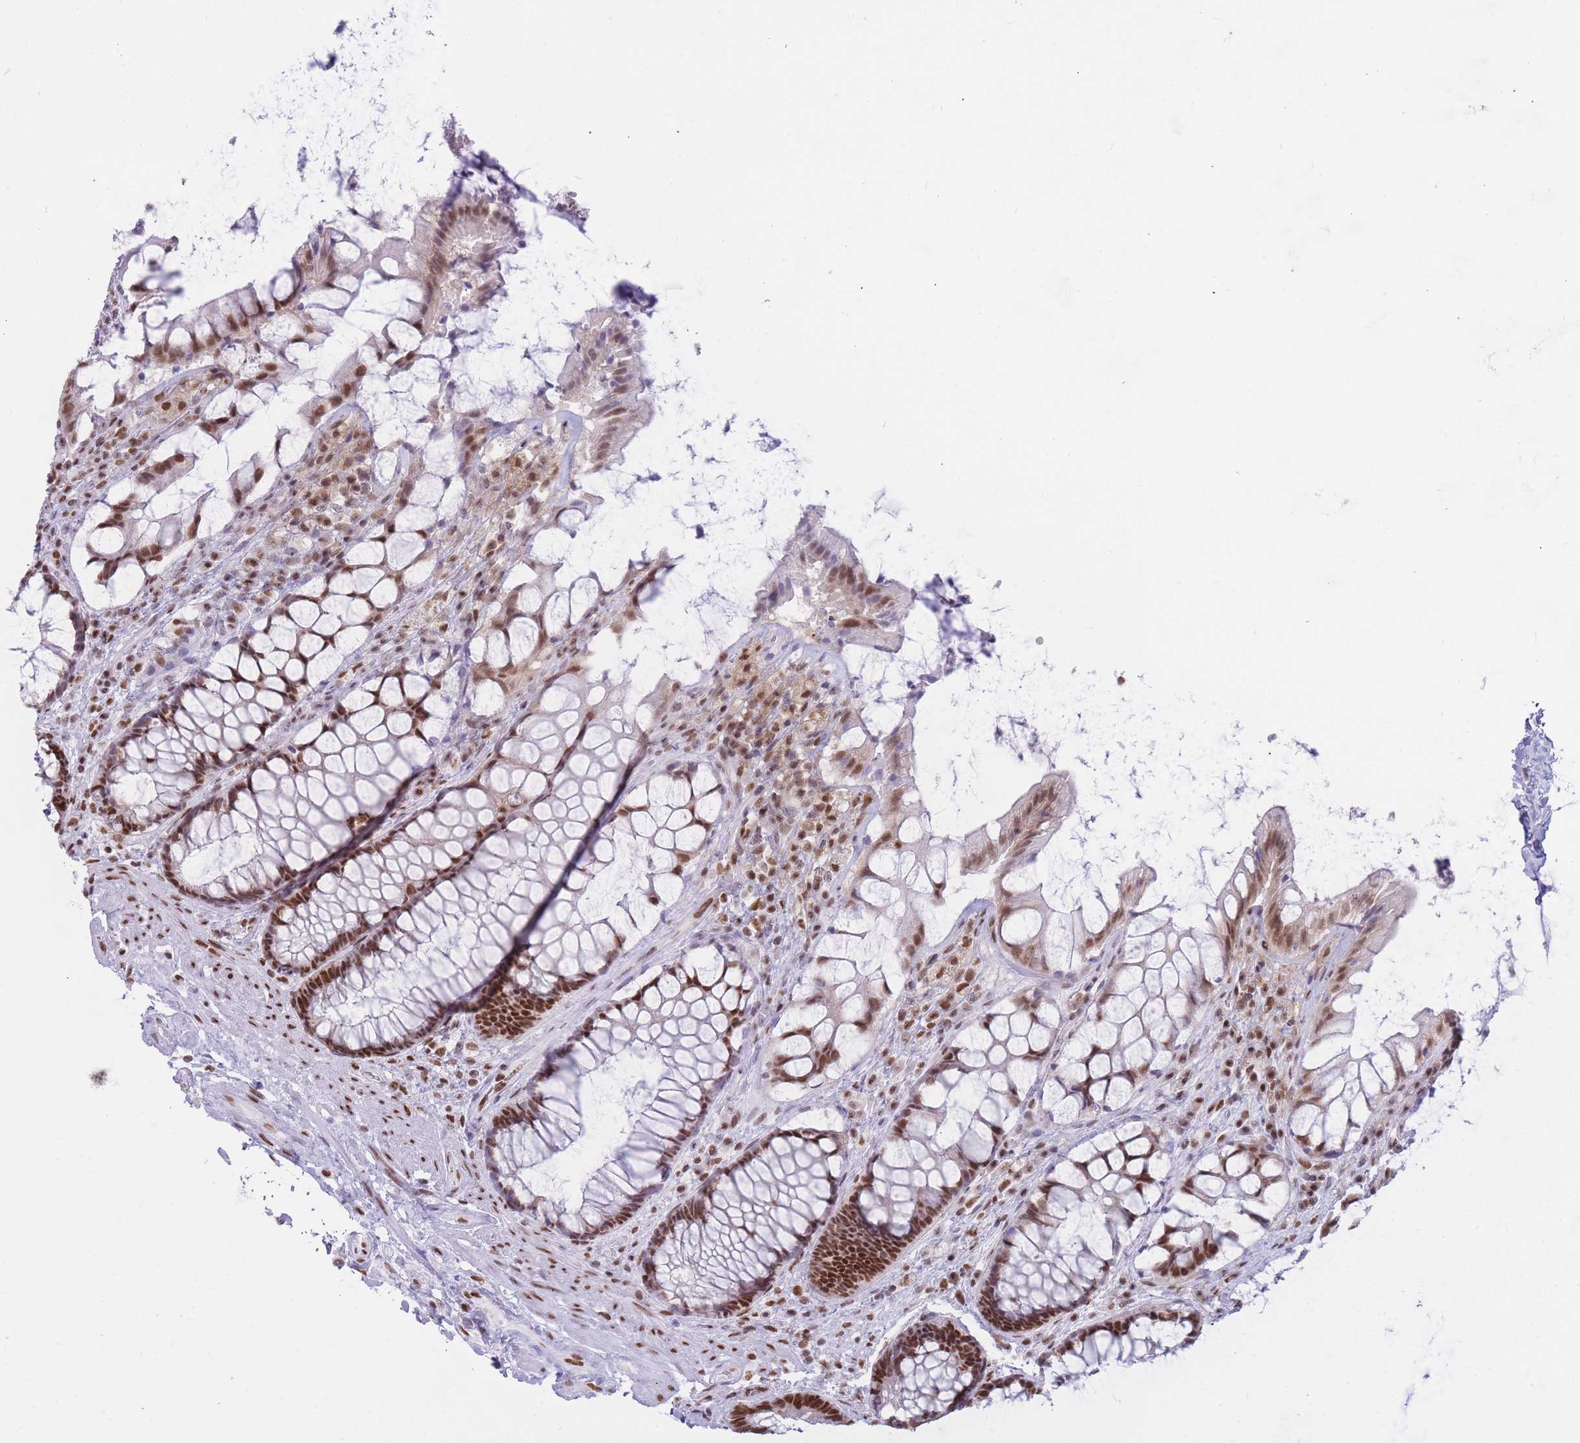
{"staining": {"intensity": "strong", "quantity": ">75%", "location": "nuclear"}, "tissue": "rectum", "cell_type": "Glandular cells", "image_type": "normal", "snomed": [{"axis": "morphology", "description": "Normal tissue, NOS"}, {"axis": "topography", "description": "Rectum"}], "caption": "Glandular cells exhibit high levels of strong nuclear positivity in about >75% of cells in normal human rectum. Using DAB (3,3'-diaminobenzidine) (brown) and hematoxylin (blue) stains, captured at high magnification using brightfield microscopy.", "gene": "HNRNPUL1", "patient": {"sex": "female", "age": 58}}